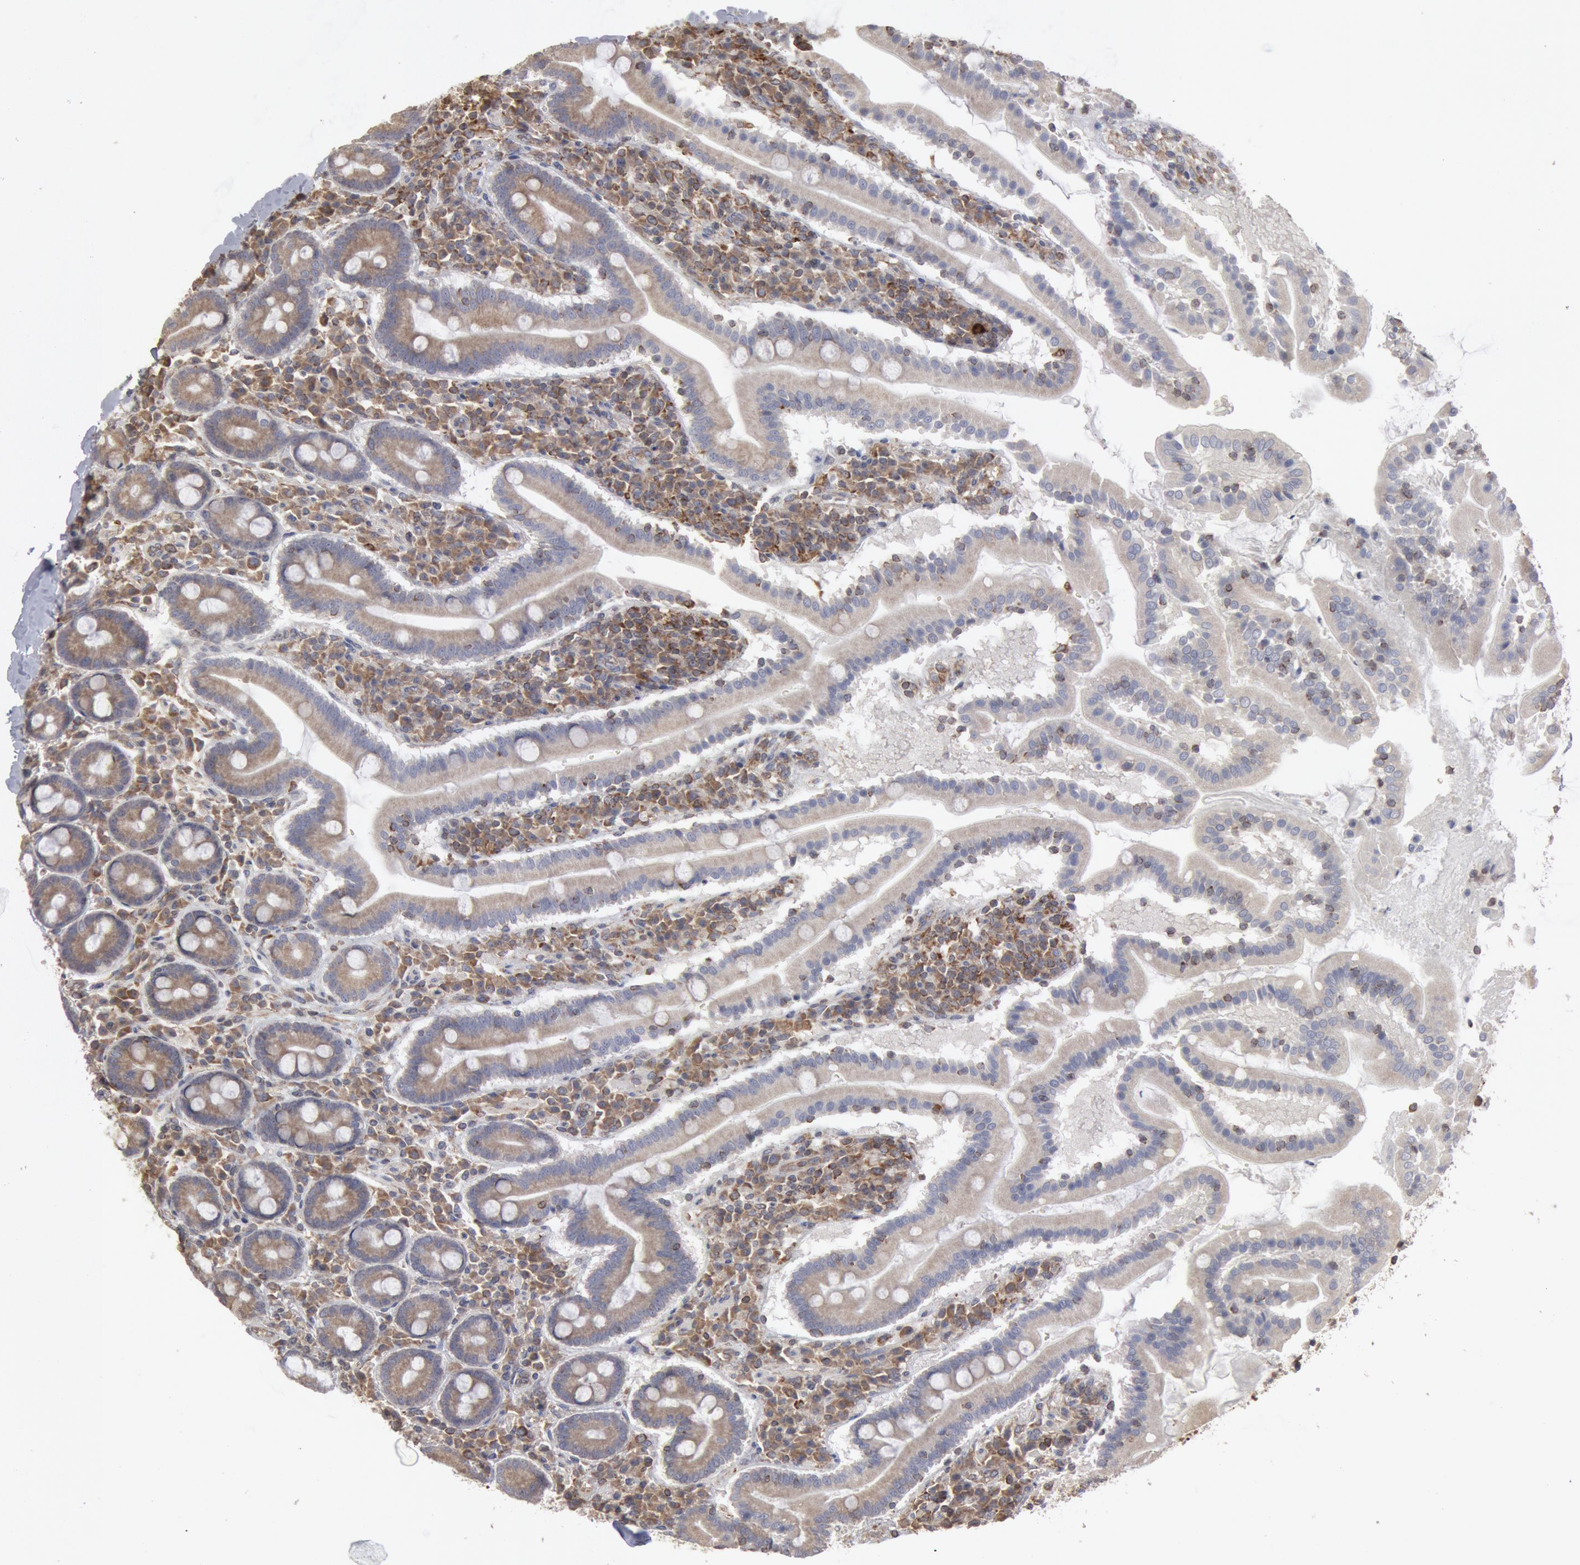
{"staining": {"intensity": "negative", "quantity": "none", "location": "none"}, "tissue": "duodenum", "cell_type": "Glandular cells", "image_type": "normal", "snomed": [{"axis": "morphology", "description": "Normal tissue, NOS"}, {"axis": "topography", "description": "Duodenum"}], "caption": "Immunohistochemistry of benign human duodenum exhibits no expression in glandular cells.", "gene": "OSBPL8", "patient": {"sex": "male", "age": 50}}